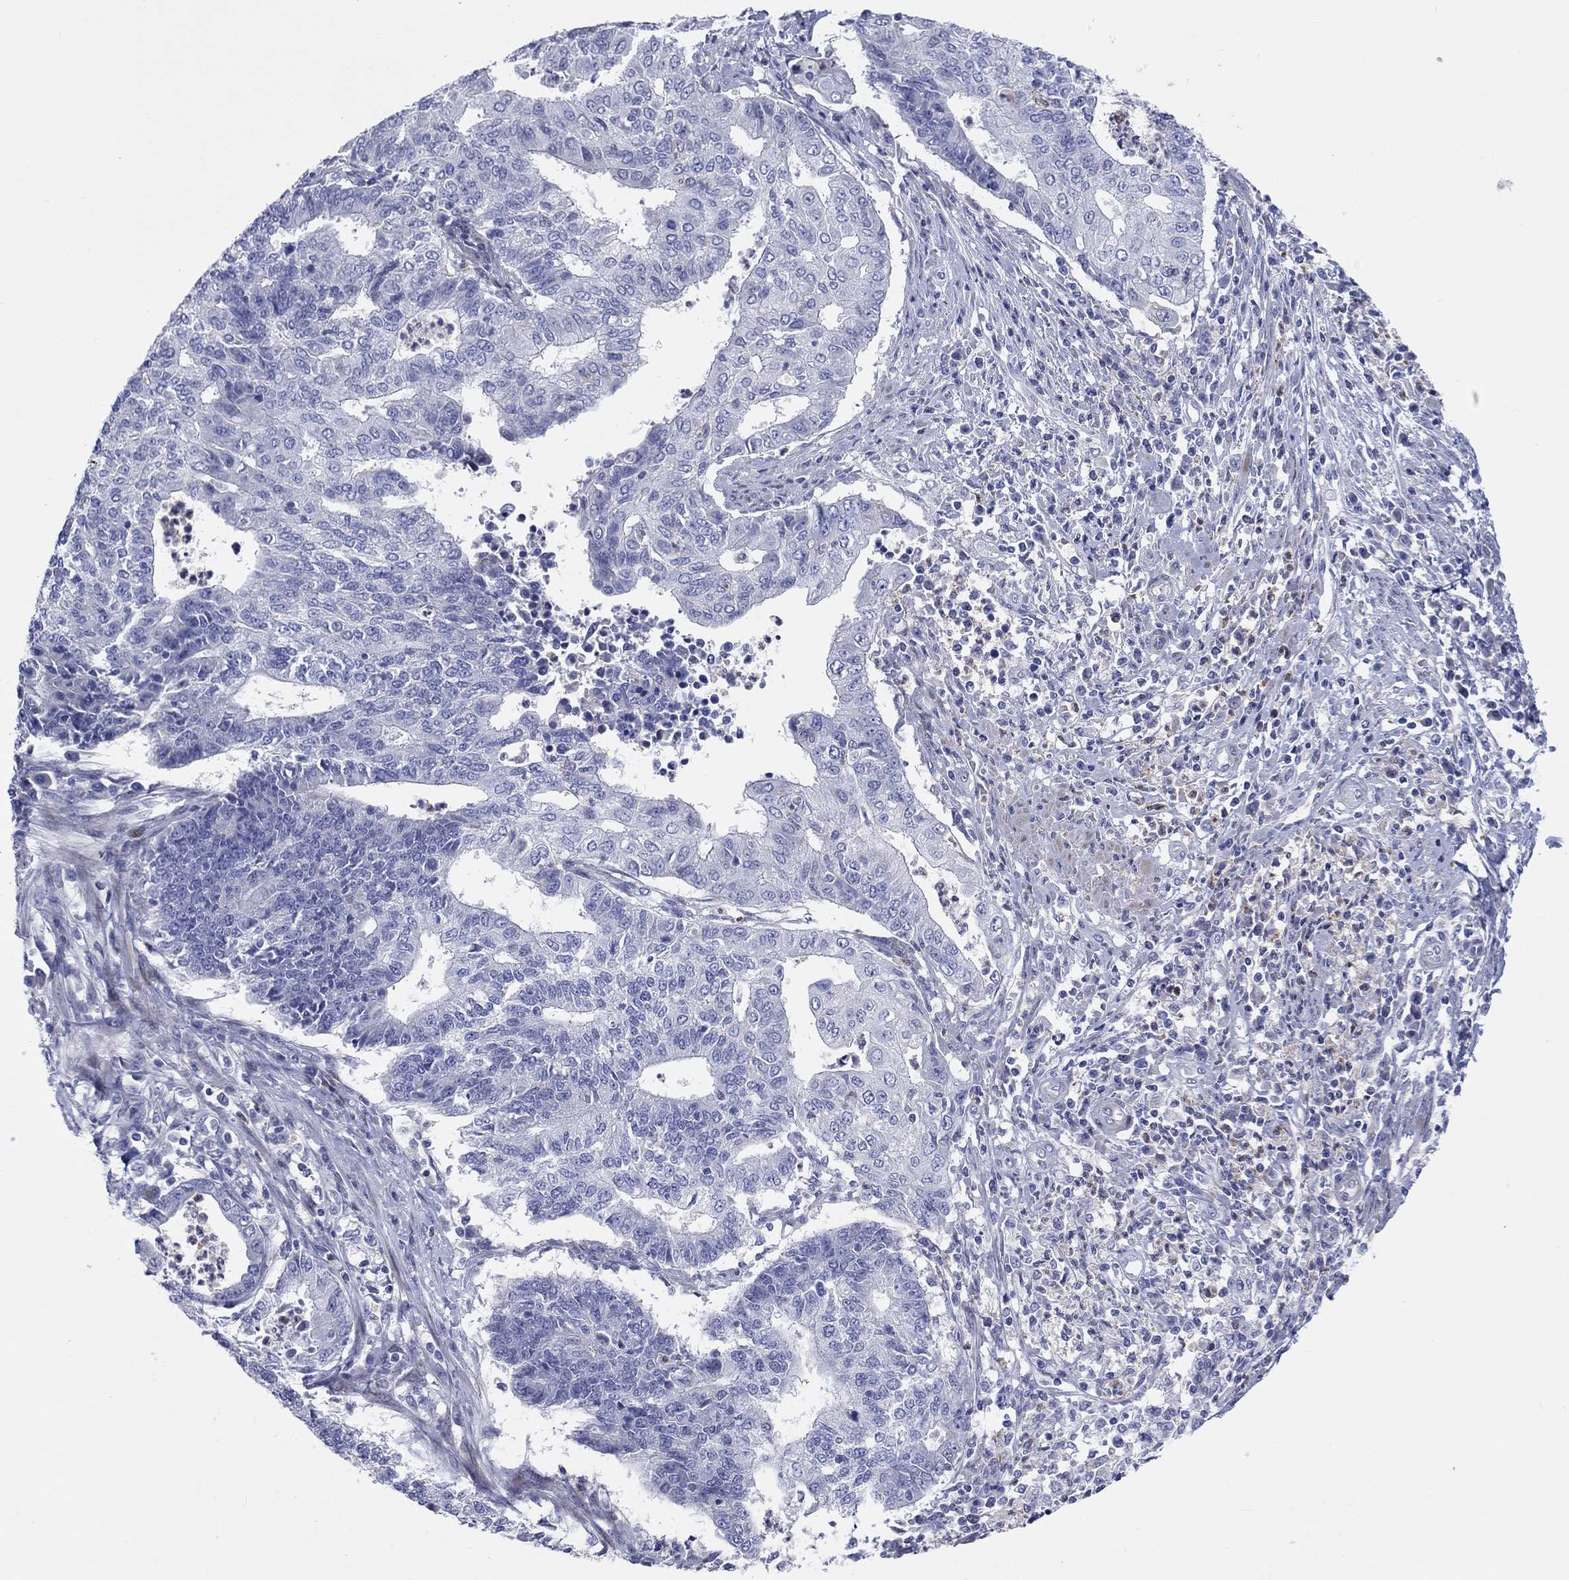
{"staining": {"intensity": "negative", "quantity": "none", "location": "none"}, "tissue": "endometrial cancer", "cell_type": "Tumor cells", "image_type": "cancer", "snomed": [{"axis": "morphology", "description": "Adenocarcinoma, NOS"}, {"axis": "topography", "description": "Uterus"}, {"axis": "topography", "description": "Endometrium"}], "caption": "DAB (3,3'-diaminobenzidine) immunohistochemical staining of adenocarcinoma (endometrial) reveals no significant positivity in tumor cells.", "gene": "ARHGAP36", "patient": {"sex": "female", "age": 54}}